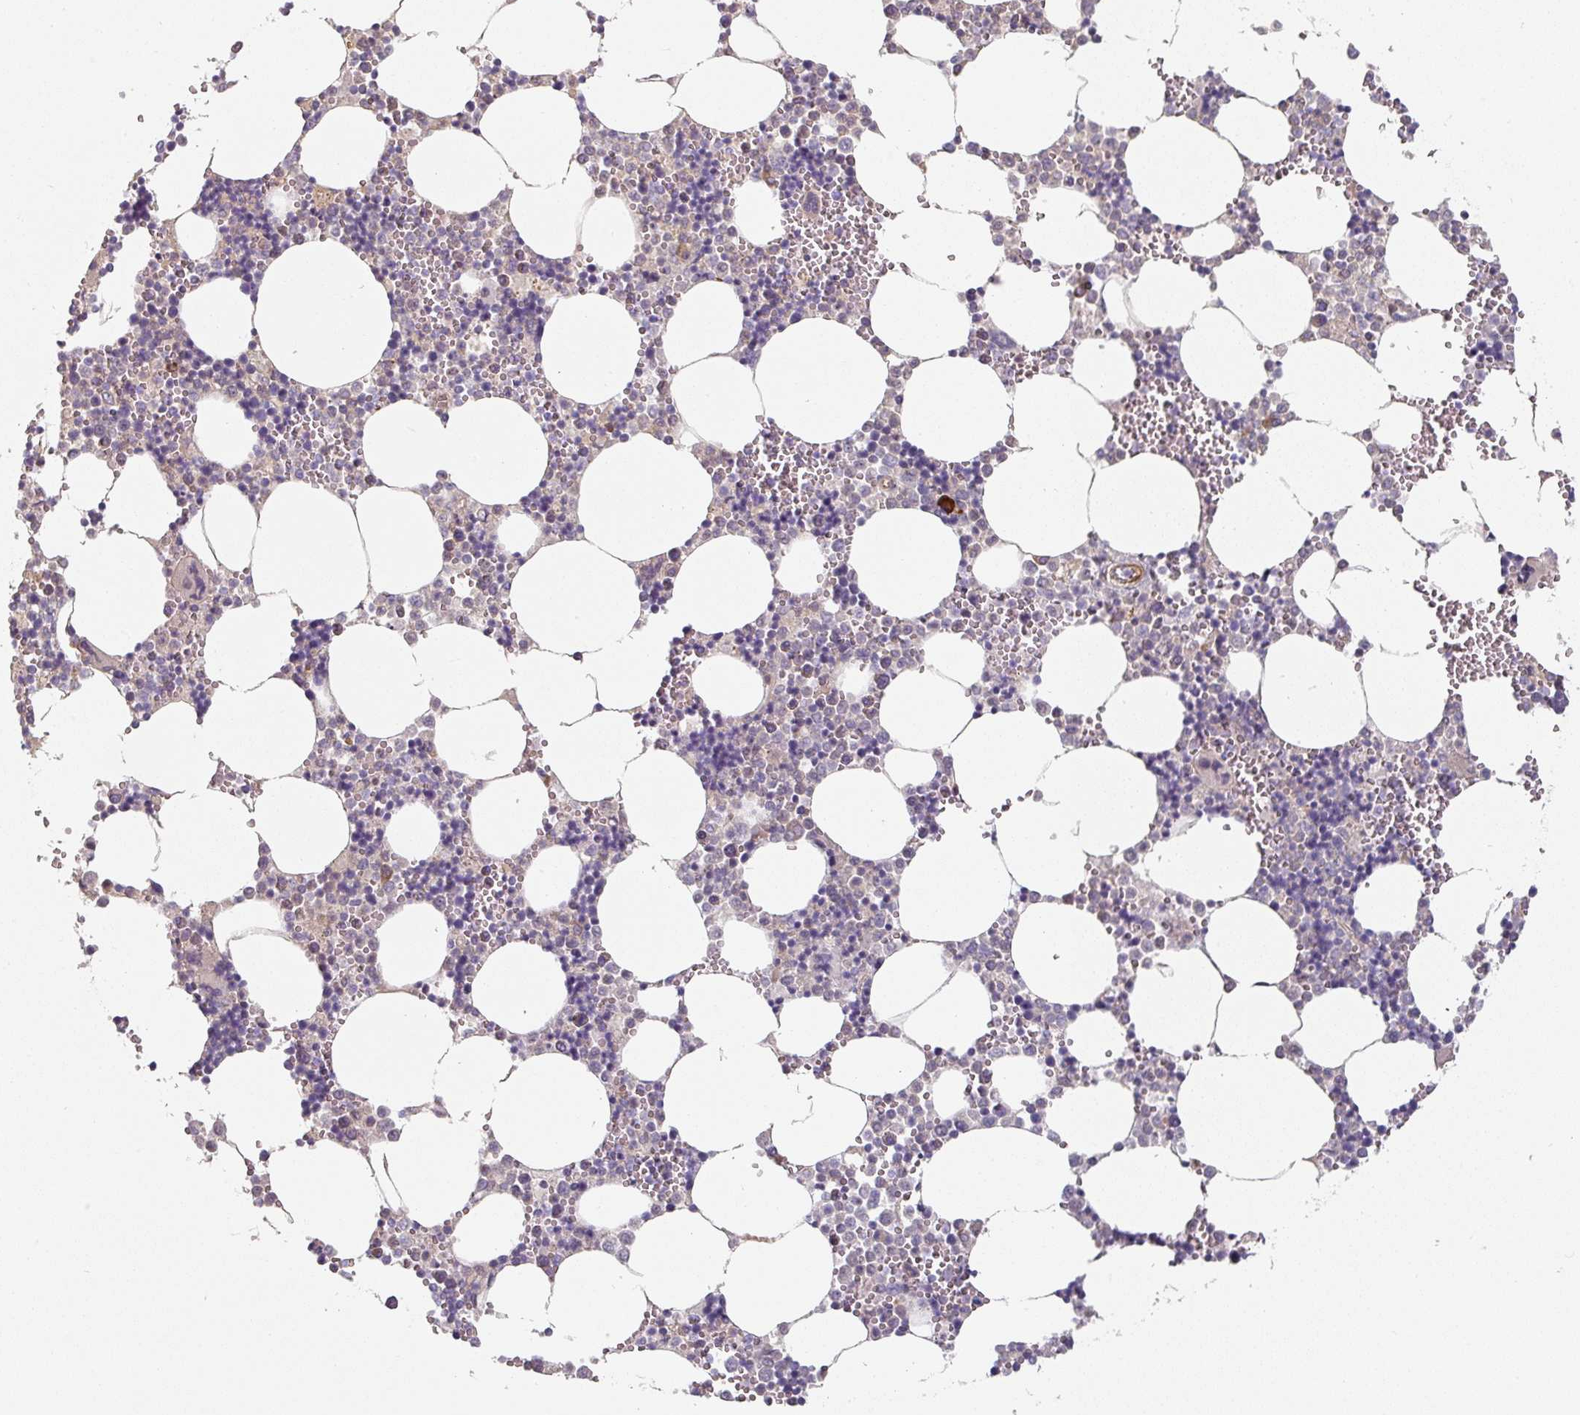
{"staining": {"intensity": "moderate", "quantity": "<25%", "location": "cytoplasmic/membranous"}, "tissue": "bone marrow", "cell_type": "Hematopoietic cells", "image_type": "normal", "snomed": [{"axis": "morphology", "description": "Normal tissue, NOS"}, {"axis": "topography", "description": "Bone marrow"}], "caption": "Benign bone marrow was stained to show a protein in brown. There is low levels of moderate cytoplasmic/membranous staining in about <25% of hematopoietic cells.", "gene": "CEP78", "patient": {"sex": "male", "age": 54}}